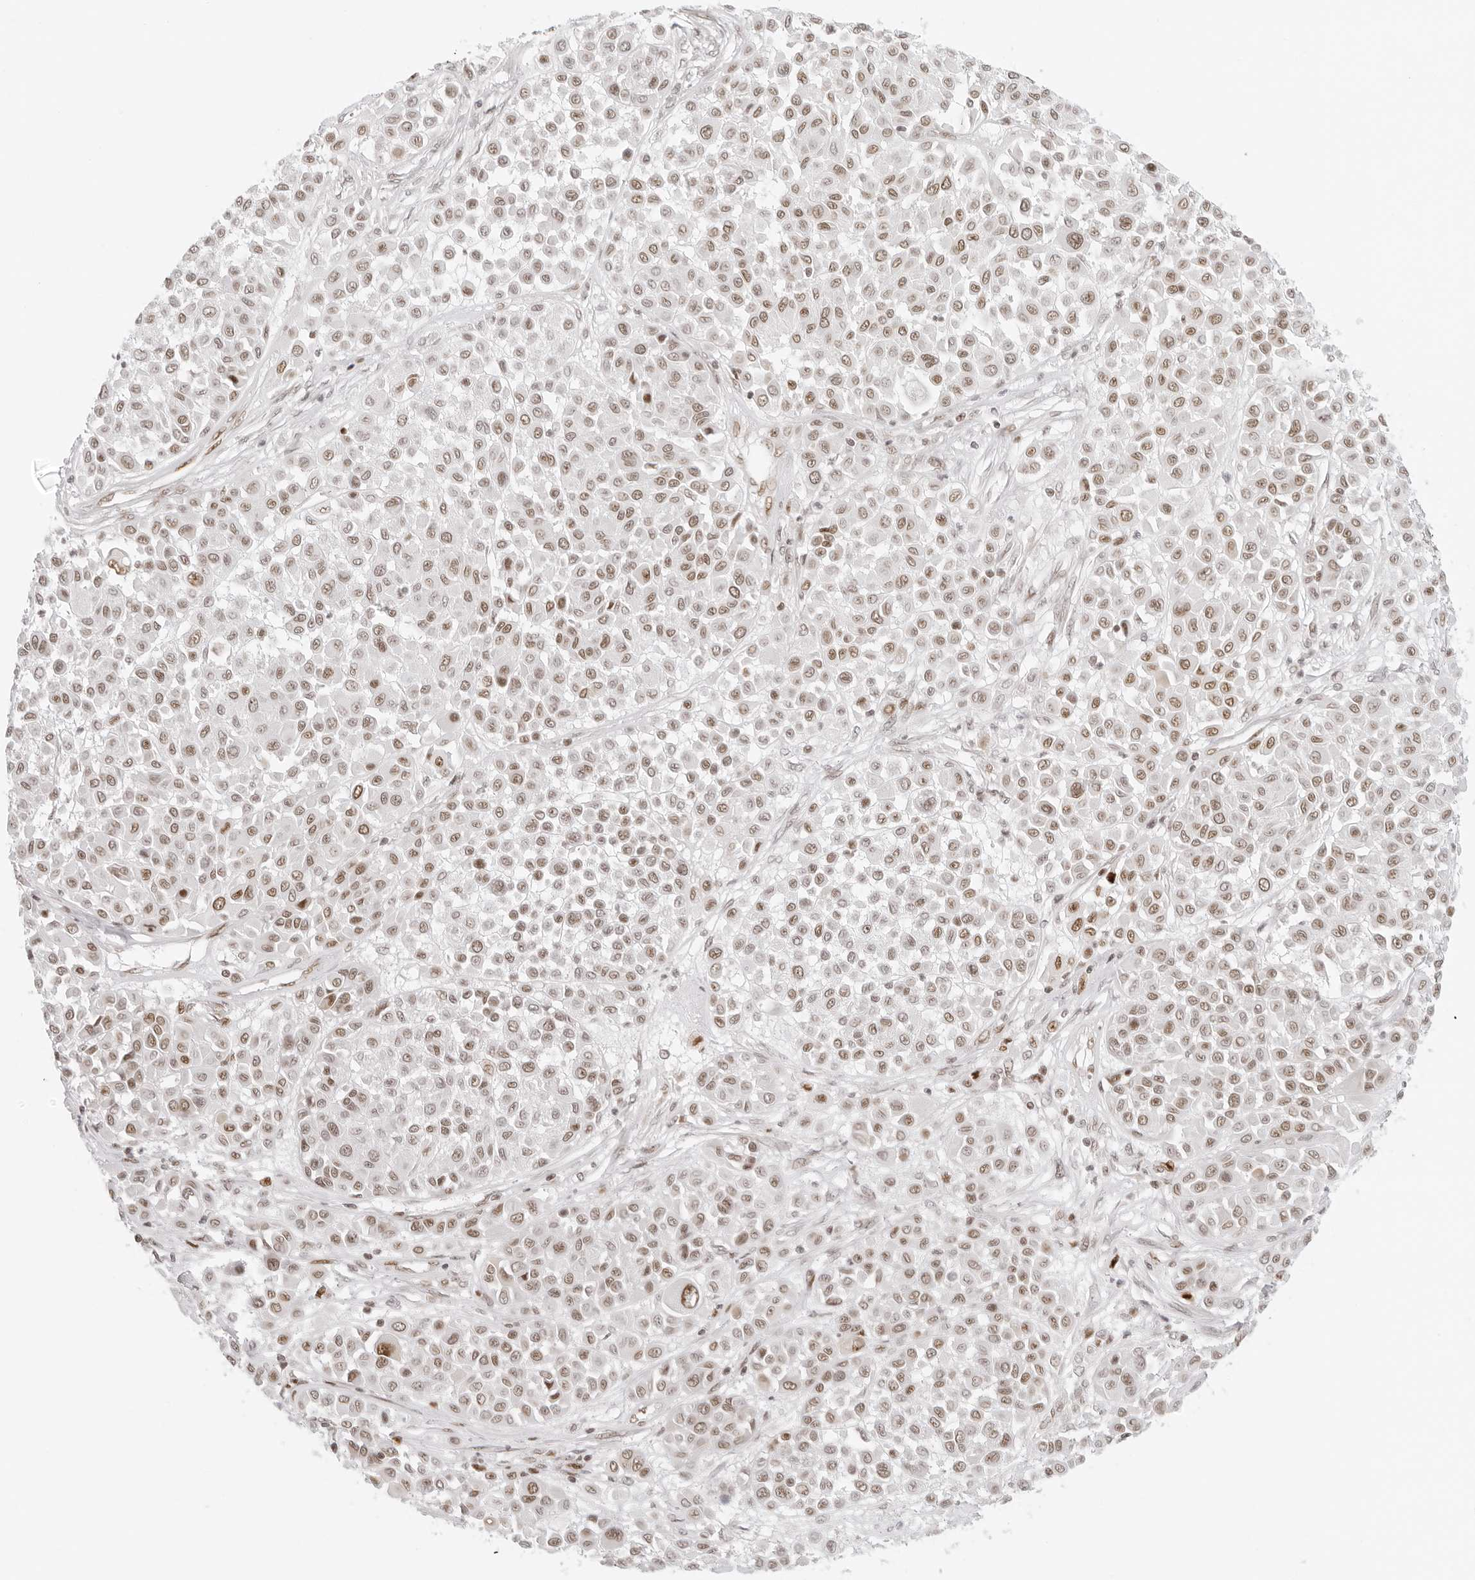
{"staining": {"intensity": "moderate", "quantity": ">75%", "location": "nuclear"}, "tissue": "melanoma", "cell_type": "Tumor cells", "image_type": "cancer", "snomed": [{"axis": "morphology", "description": "Malignant melanoma, Metastatic site"}, {"axis": "topography", "description": "Soft tissue"}], "caption": "This micrograph reveals immunohistochemistry staining of human melanoma, with medium moderate nuclear expression in approximately >75% of tumor cells.", "gene": "RCC1", "patient": {"sex": "male", "age": 41}}